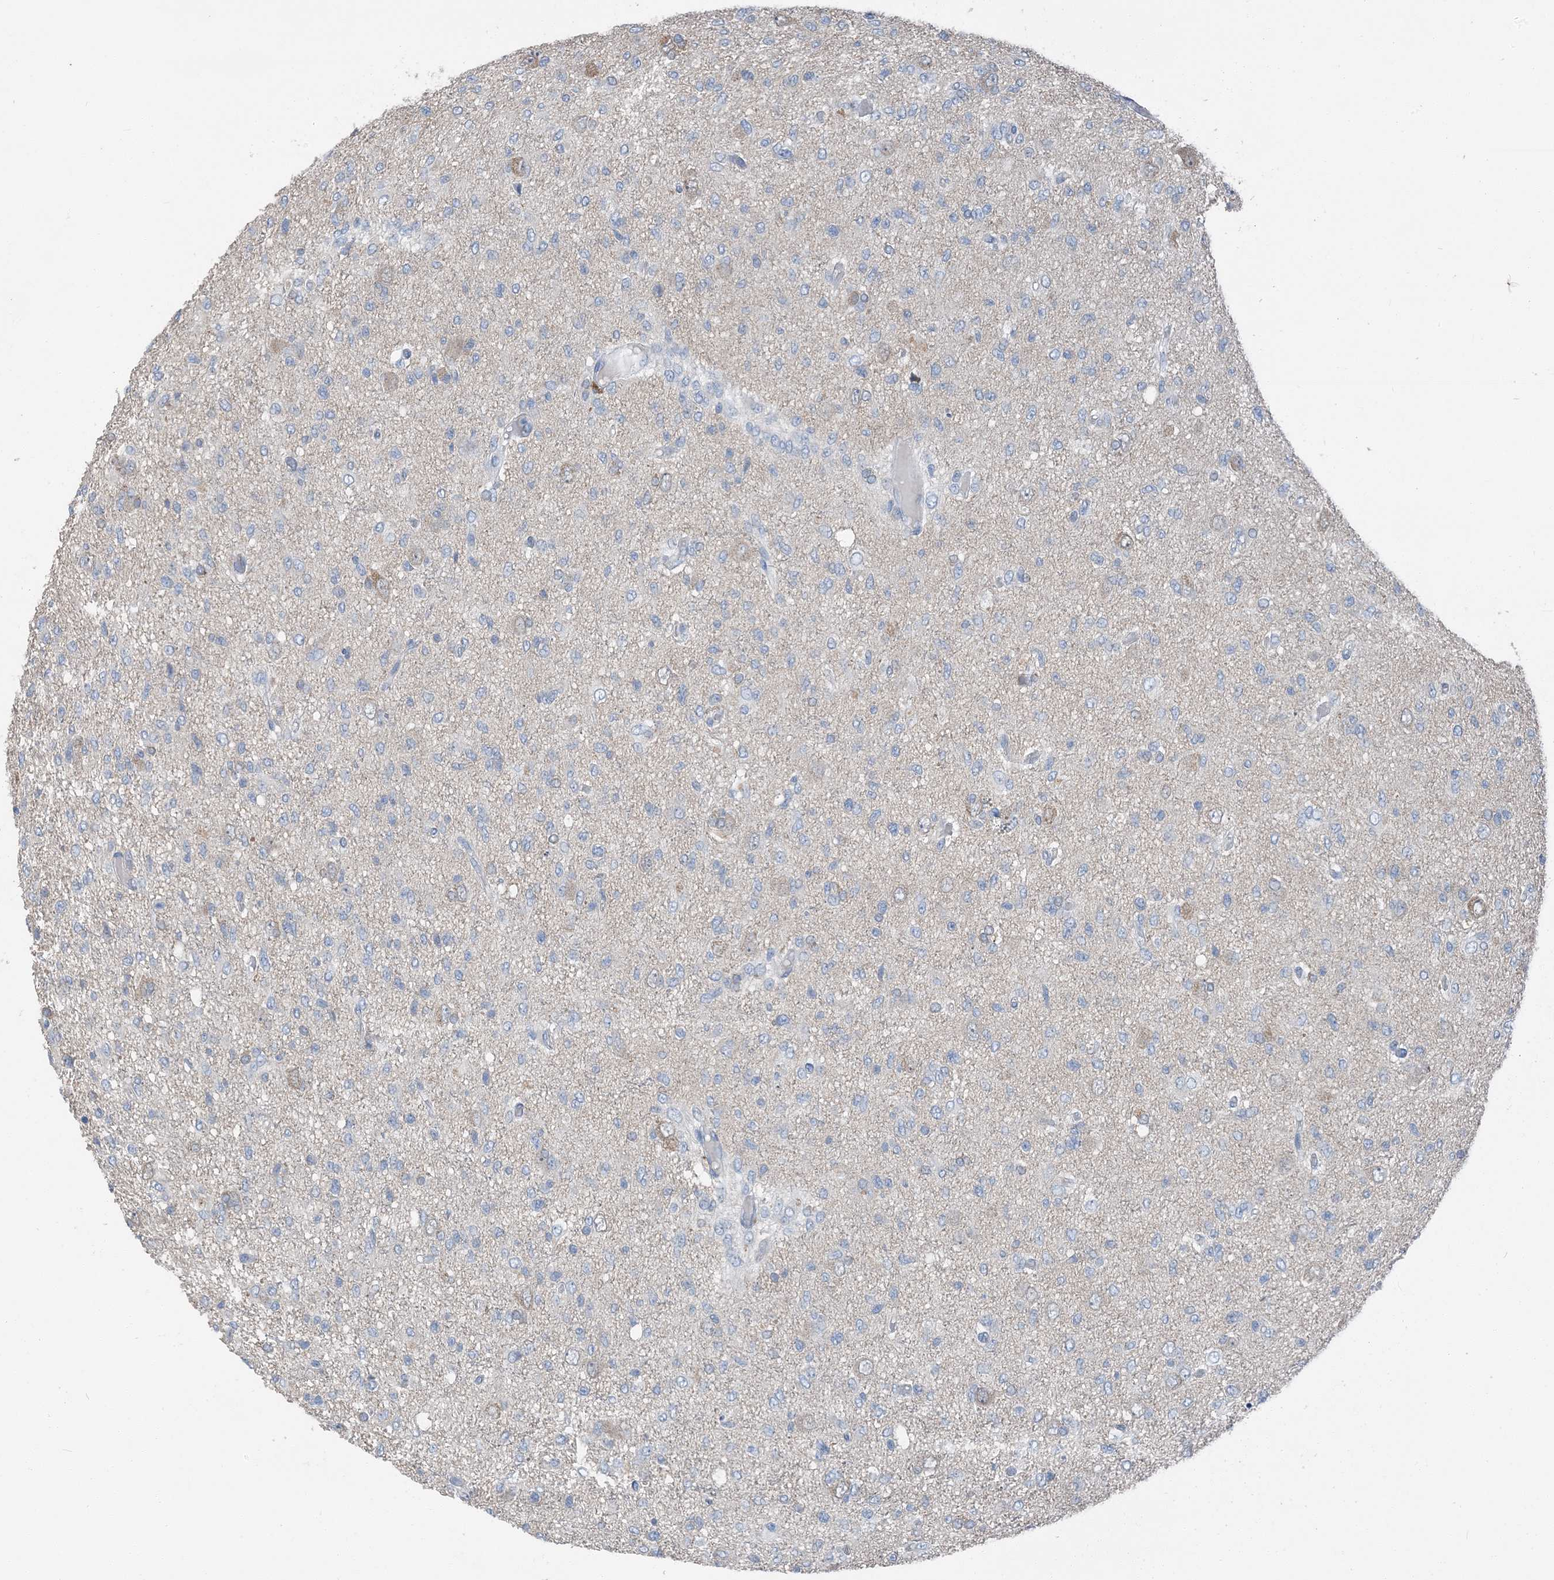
{"staining": {"intensity": "negative", "quantity": "none", "location": "none"}, "tissue": "glioma", "cell_type": "Tumor cells", "image_type": "cancer", "snomed": [{"axis": "morphology", "description": "Glioma, malignant, High grade"}, {"axis": "topography", "description": "Brain"}], "caption": "An immunohistochemistry (IHC) image of malignant high-grade glioma is shown. There is no staining in tumor cells of malignant high-grade glioma.", "gene": "NCOA7", "patient": {"sex": "female", "age": 59}}